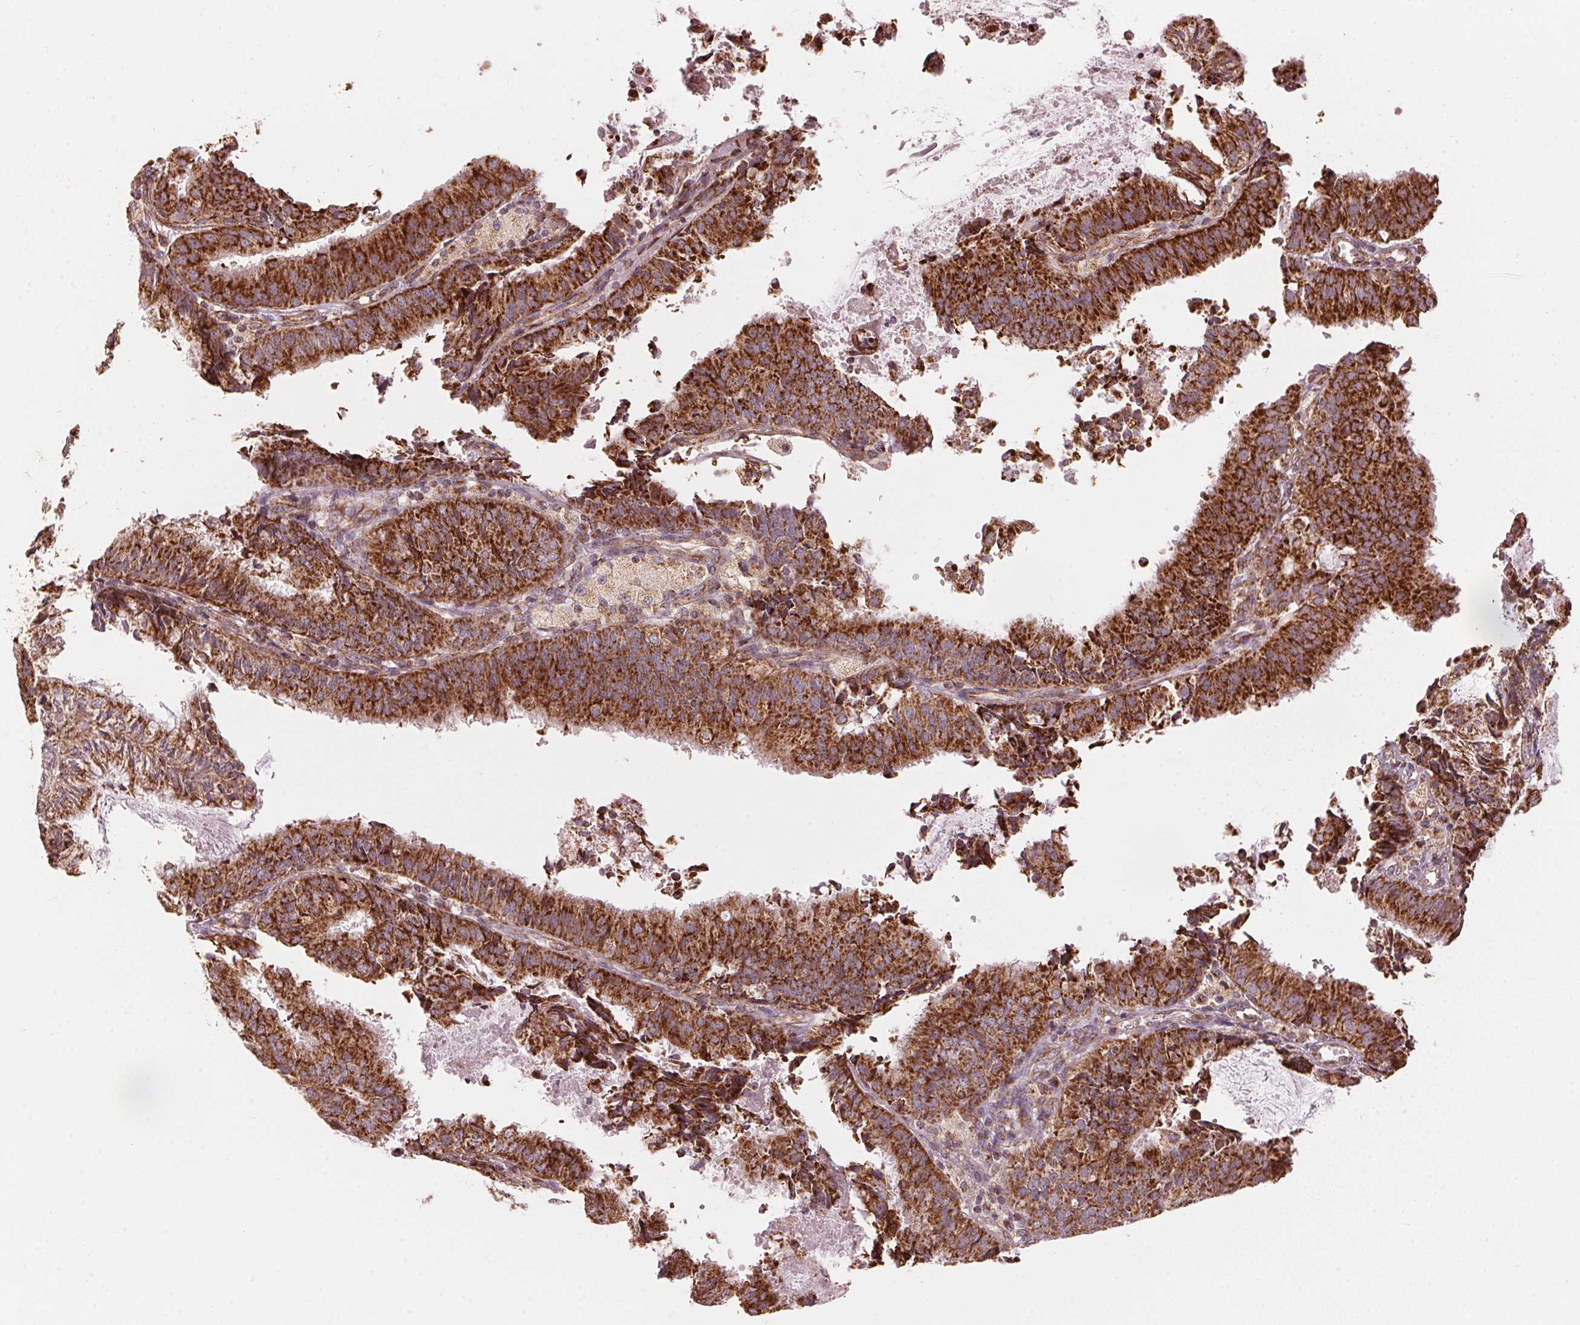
{"staining": {"intensity": "strong", "quantity": ">75%", "location": "cytoplasmic/membranous"}, "tissue": "endometrial cancer", "cell_type": "Tumor cells", "image_type": "cancer", "snomed": [{"axis": "morphology", "description": "Adenocarcinoma, NOS"}, {"axis": "topography", "description": "Endometrium"}], "caption": "DAB (3,3'-diaminobenzidine) immunohistochemical staining of endometrial adenocarcinoma exhibits strong cytoplasmic/membranous protein staining in about >75% of tumor cells.", "gene": "TOMM70", "patient": {"sex": "female", "age": 57}}